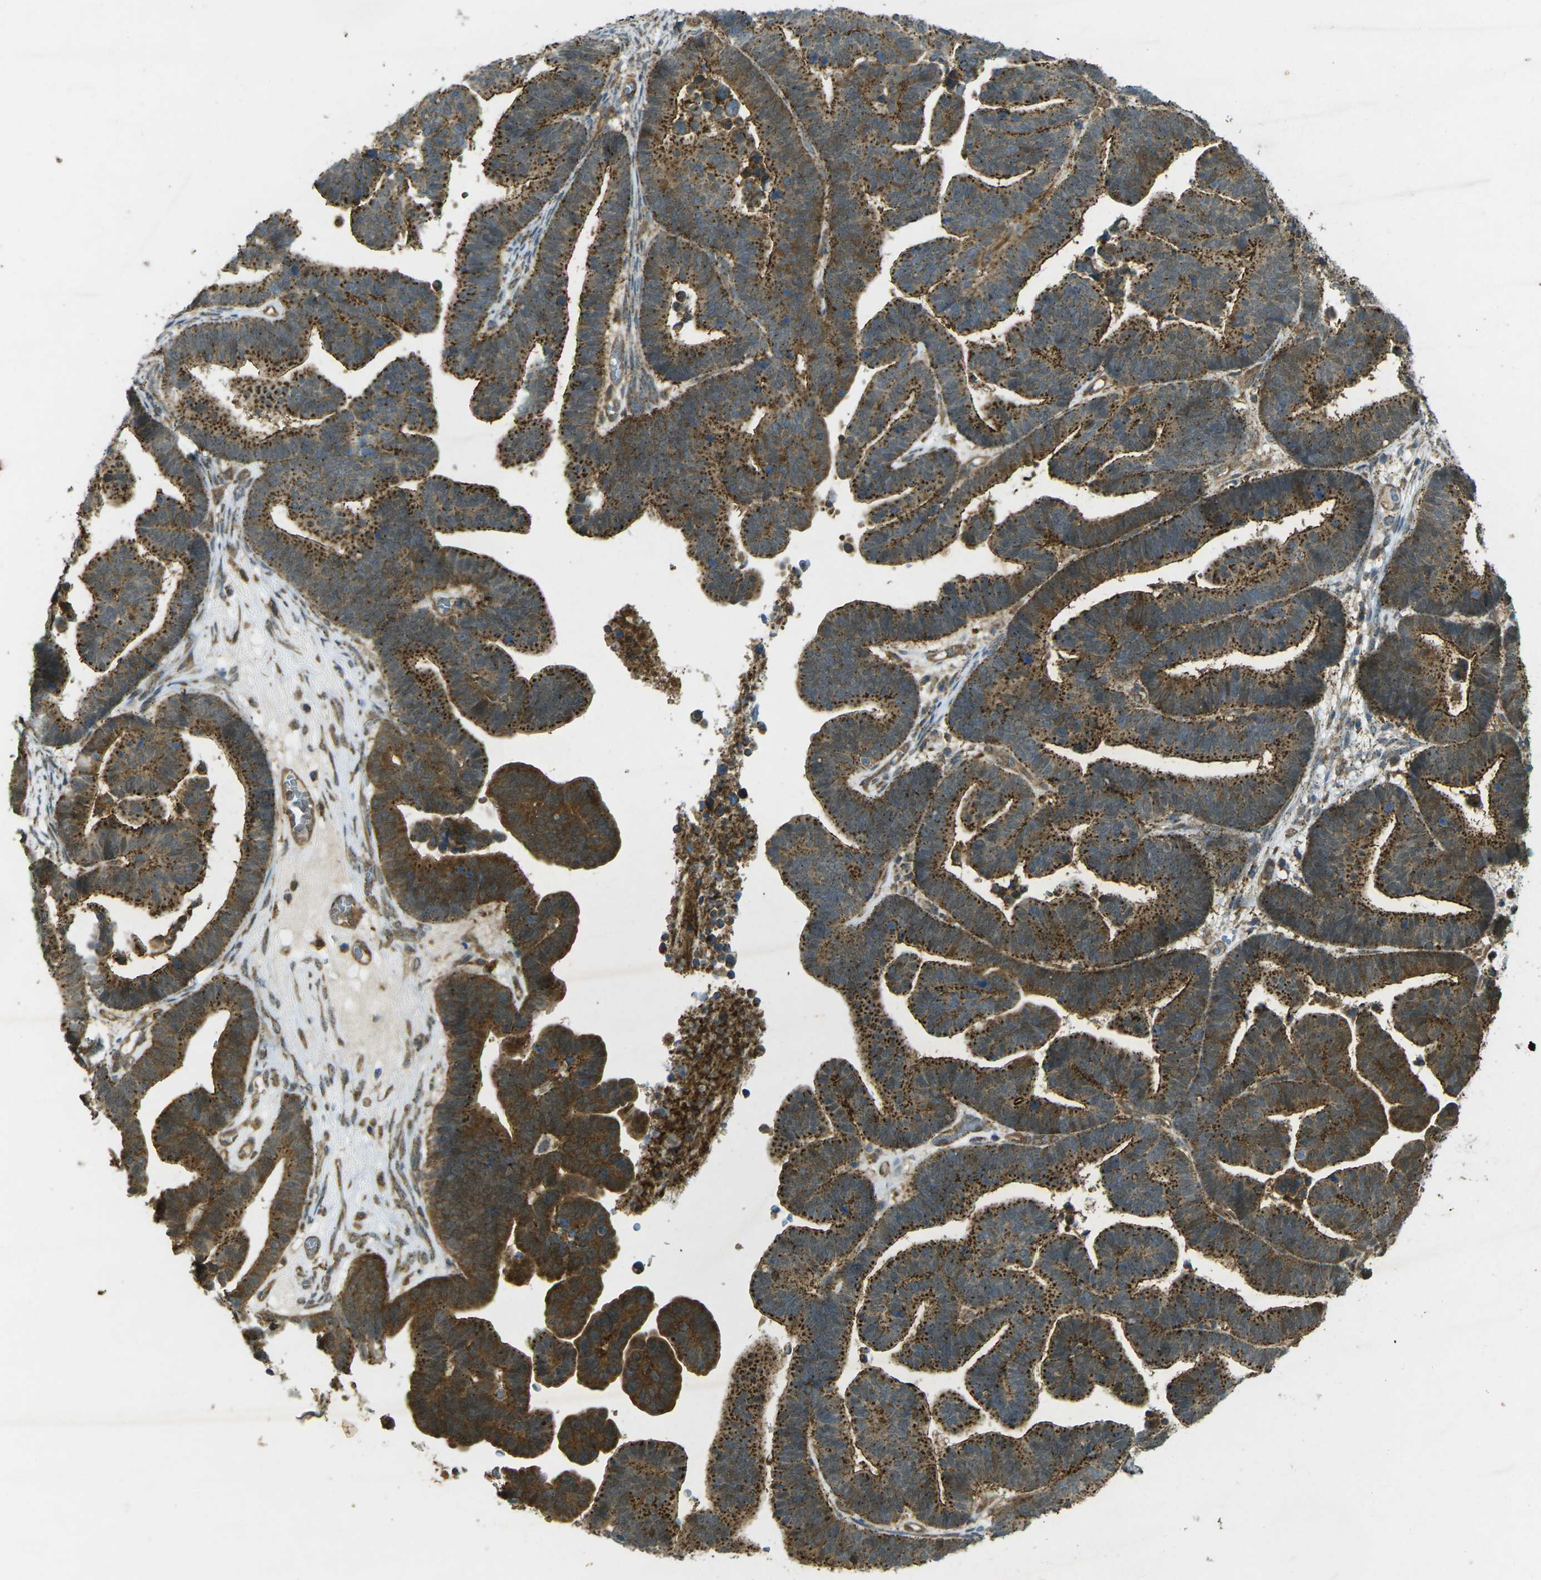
{"staining": {"intensity": "strong", "quantity": ">75%", "location": "cytoplasmic/membranous"}, "tissue": "ovarian cancer", "cell_type": "Tumor cells", "image_type": "cancer", "snomed": [{"axis": "morphology", "description": "Cystadenocarcinoma, serous, NOS"}, {"axis": "topography", "description": "Ovary"}], "caption": "Immunohistochemistry (IHC) photomicrograph of human ovarian cancer stained for a protein (brown), which reveals high levels of strong cytoplasmic/membranous staining in approximately >75% of tumor cells.", "gene": "CHMP3", "patient": {"sex": "female", "age": 56}}